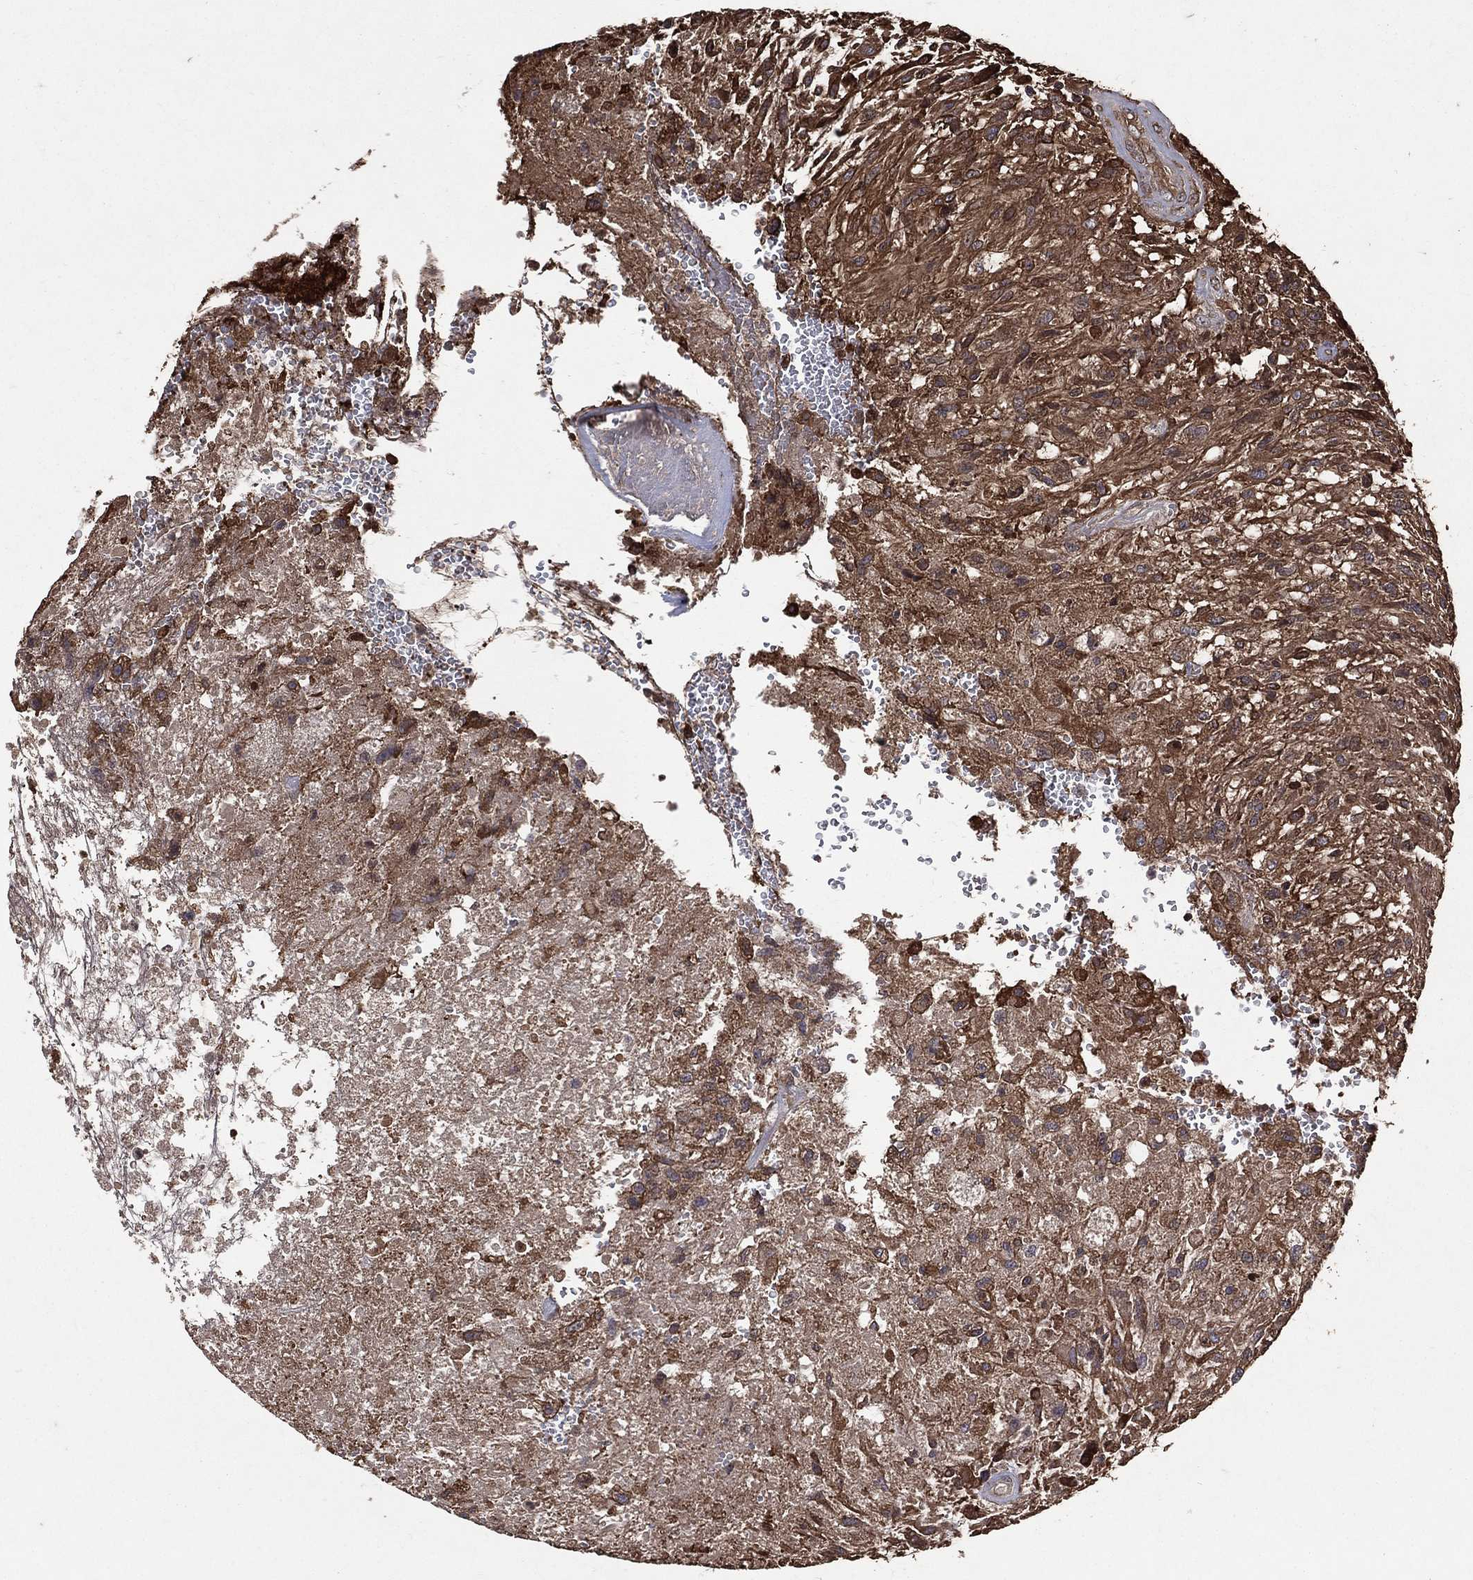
{"staining": {"intensity": "strong", "quantity": "<25%", "location": "cytoplasmic/membranous"}, "tissue": "glioma", "cell_type": "Tumor cells", "image_type": "cancer", "snomed": [{"axis": "morphology", "description": "Glioma, malignant, High grade"}, {"axis": "topography", "description": "Brain"}], "caption": "About <25% of tumor cells in glioma display strong cytoplasmic/membranous protein positivity as visualized by brown immunohistochemical staining.", "gene": "DPYSL2", "patient": {"sex": "male", "age": 56}}